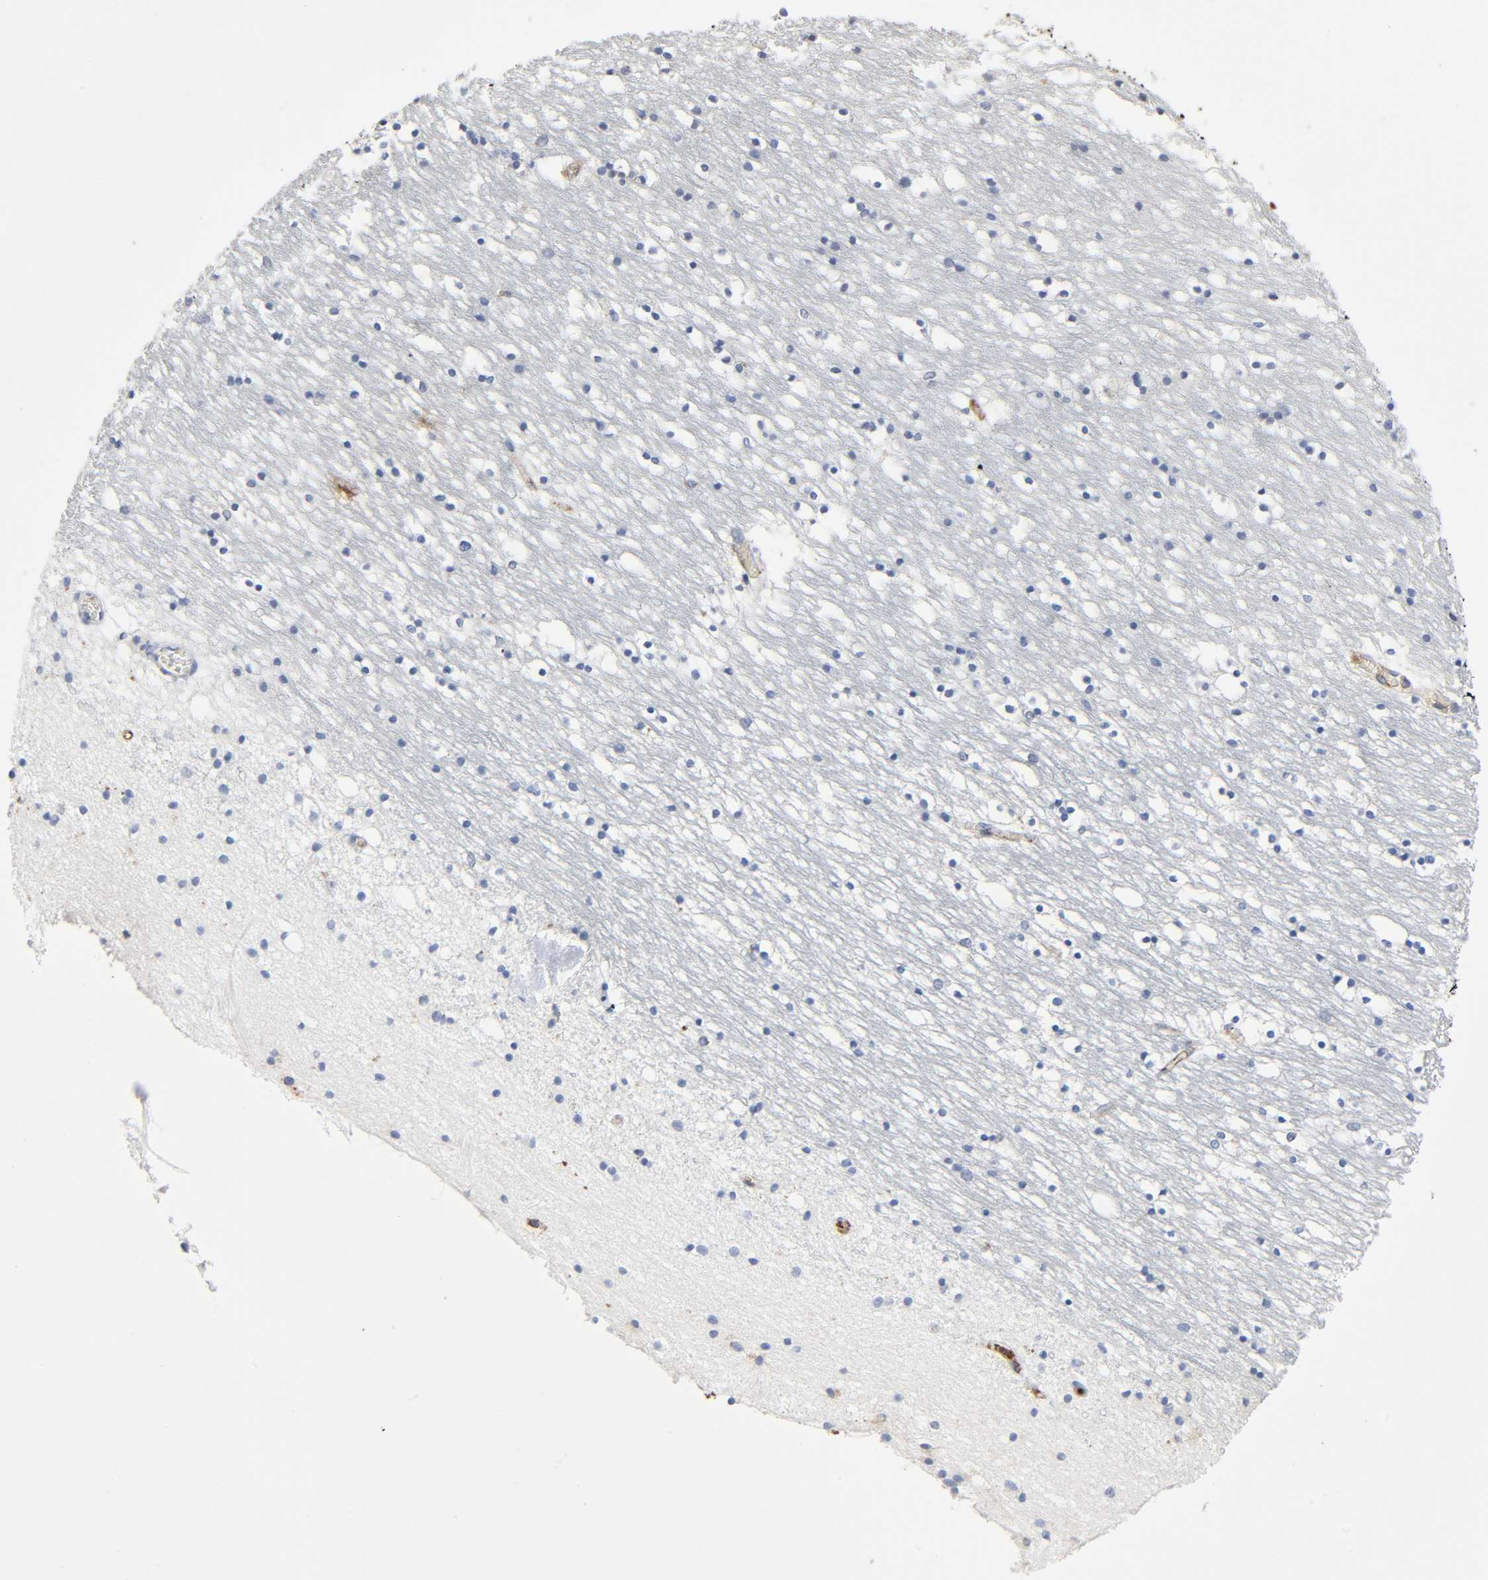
{"staining": {"intensity": "negative", "quantity": "none", "location": "none"}, "tissue": "caudate", "cell_type": "Glial cells", "image_type": "normal", "snomed": [{"axis": "morphology", "description": "Normal tissue, NOS"}, {"axis": "topography", "description": "Lateral ventricle wall"}], "caption": "Immunohistochemistry micrograph of benign caudate: human caudate stained with DAB (3,3'-diaminobenzidine) displays no significant protein staining in glial cells.", "gene": "C3", "patient": {"sex": "male", "age": 45}}